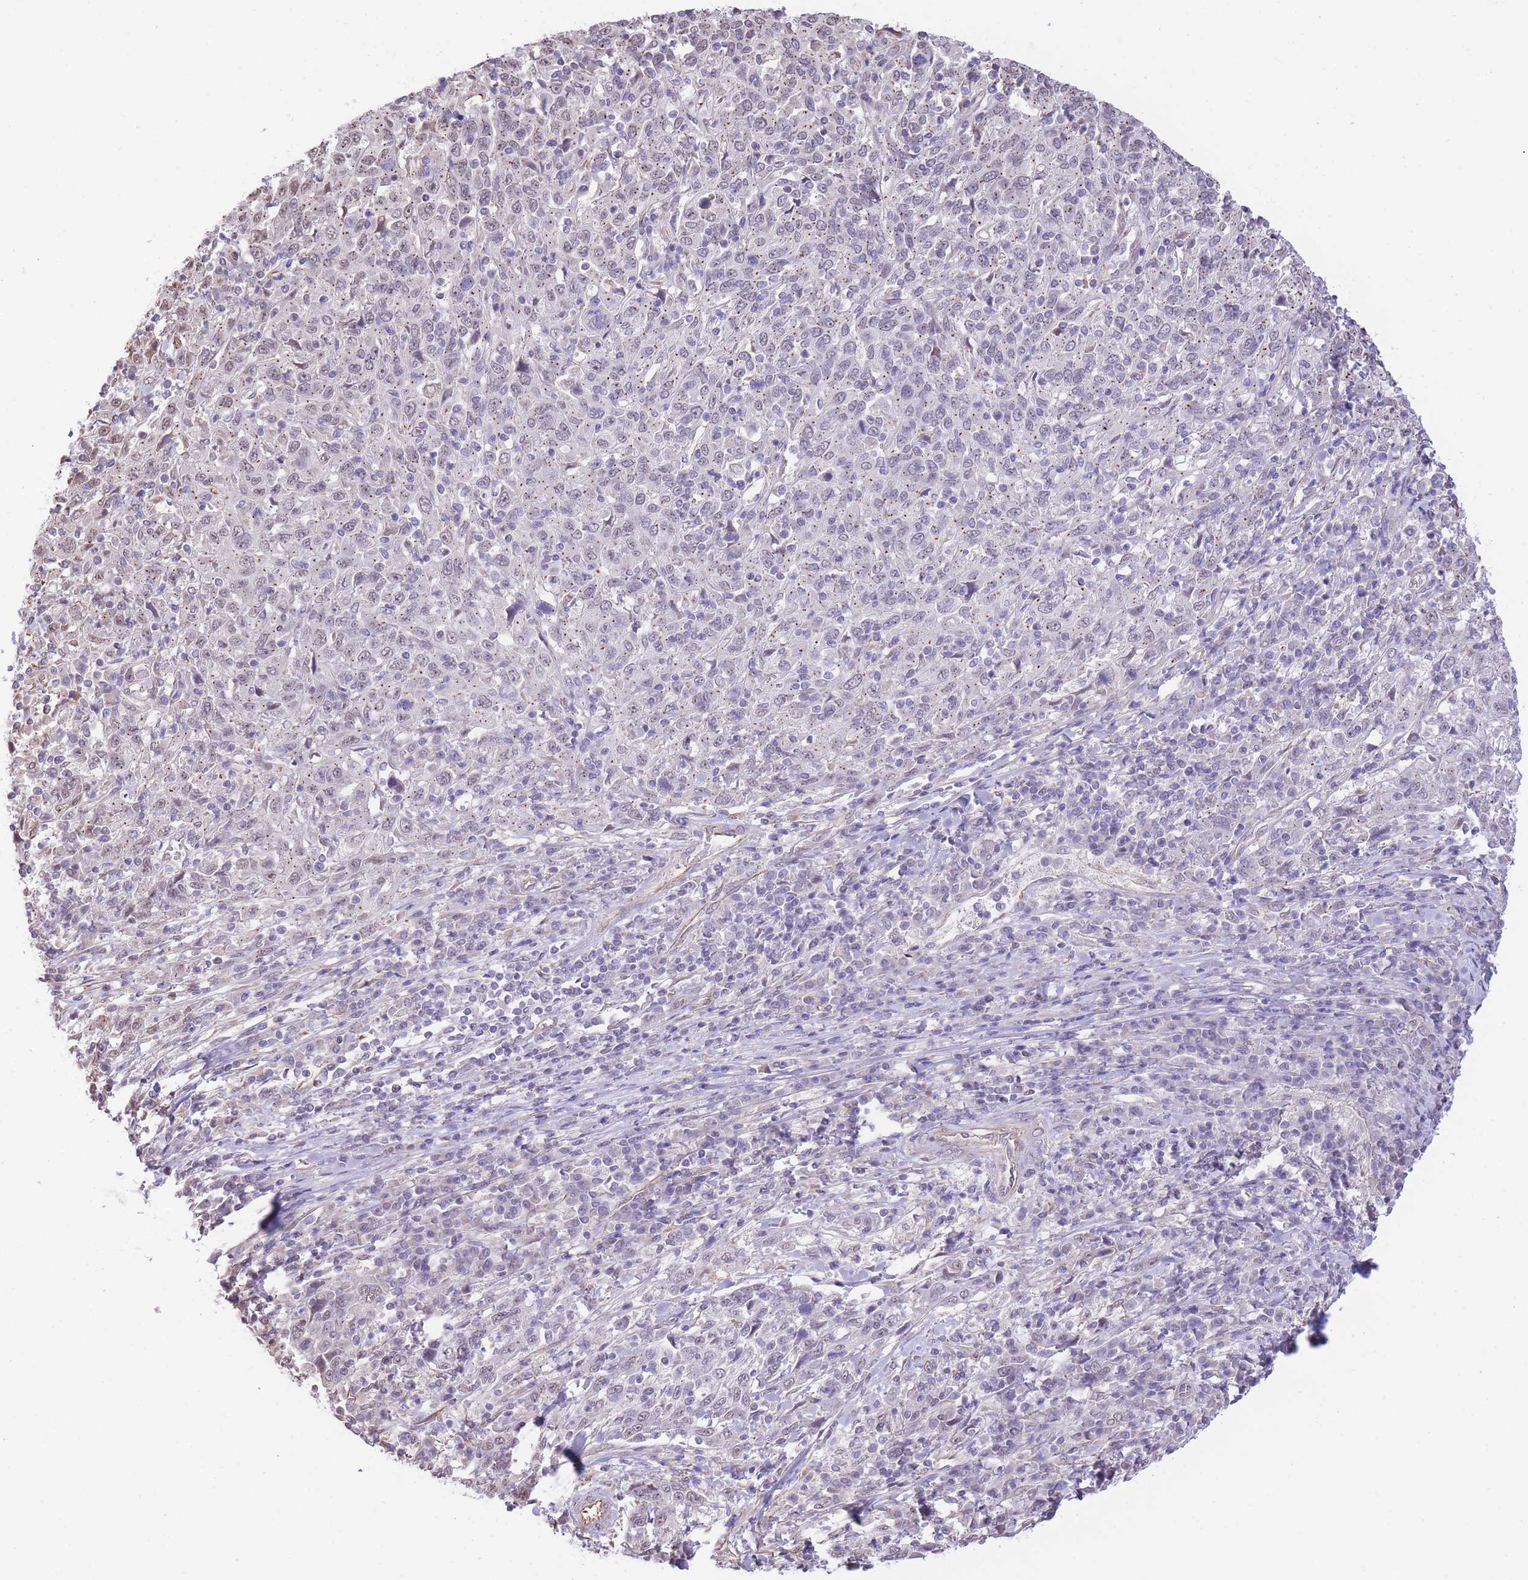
{"staining": {"intensity": "negative", "quantity": "none", "location": "none"}, "tissue": "cervical cancer", "cell_type": "Tumor cells", "image_type": "cancer", "snomed": [{"axis": "morphology", "description": "Squamous cell carcinoma, NOS"}, {"axis": "topography", "description": "Cervix"}], "caption": "A high-resolution micrograph shows immunohistochemistry staining of cervical cancer, which exhibits no significant staining in tumor cells.", "gene": "PSG8", "patient": {"sex": "female", "age": 46}}